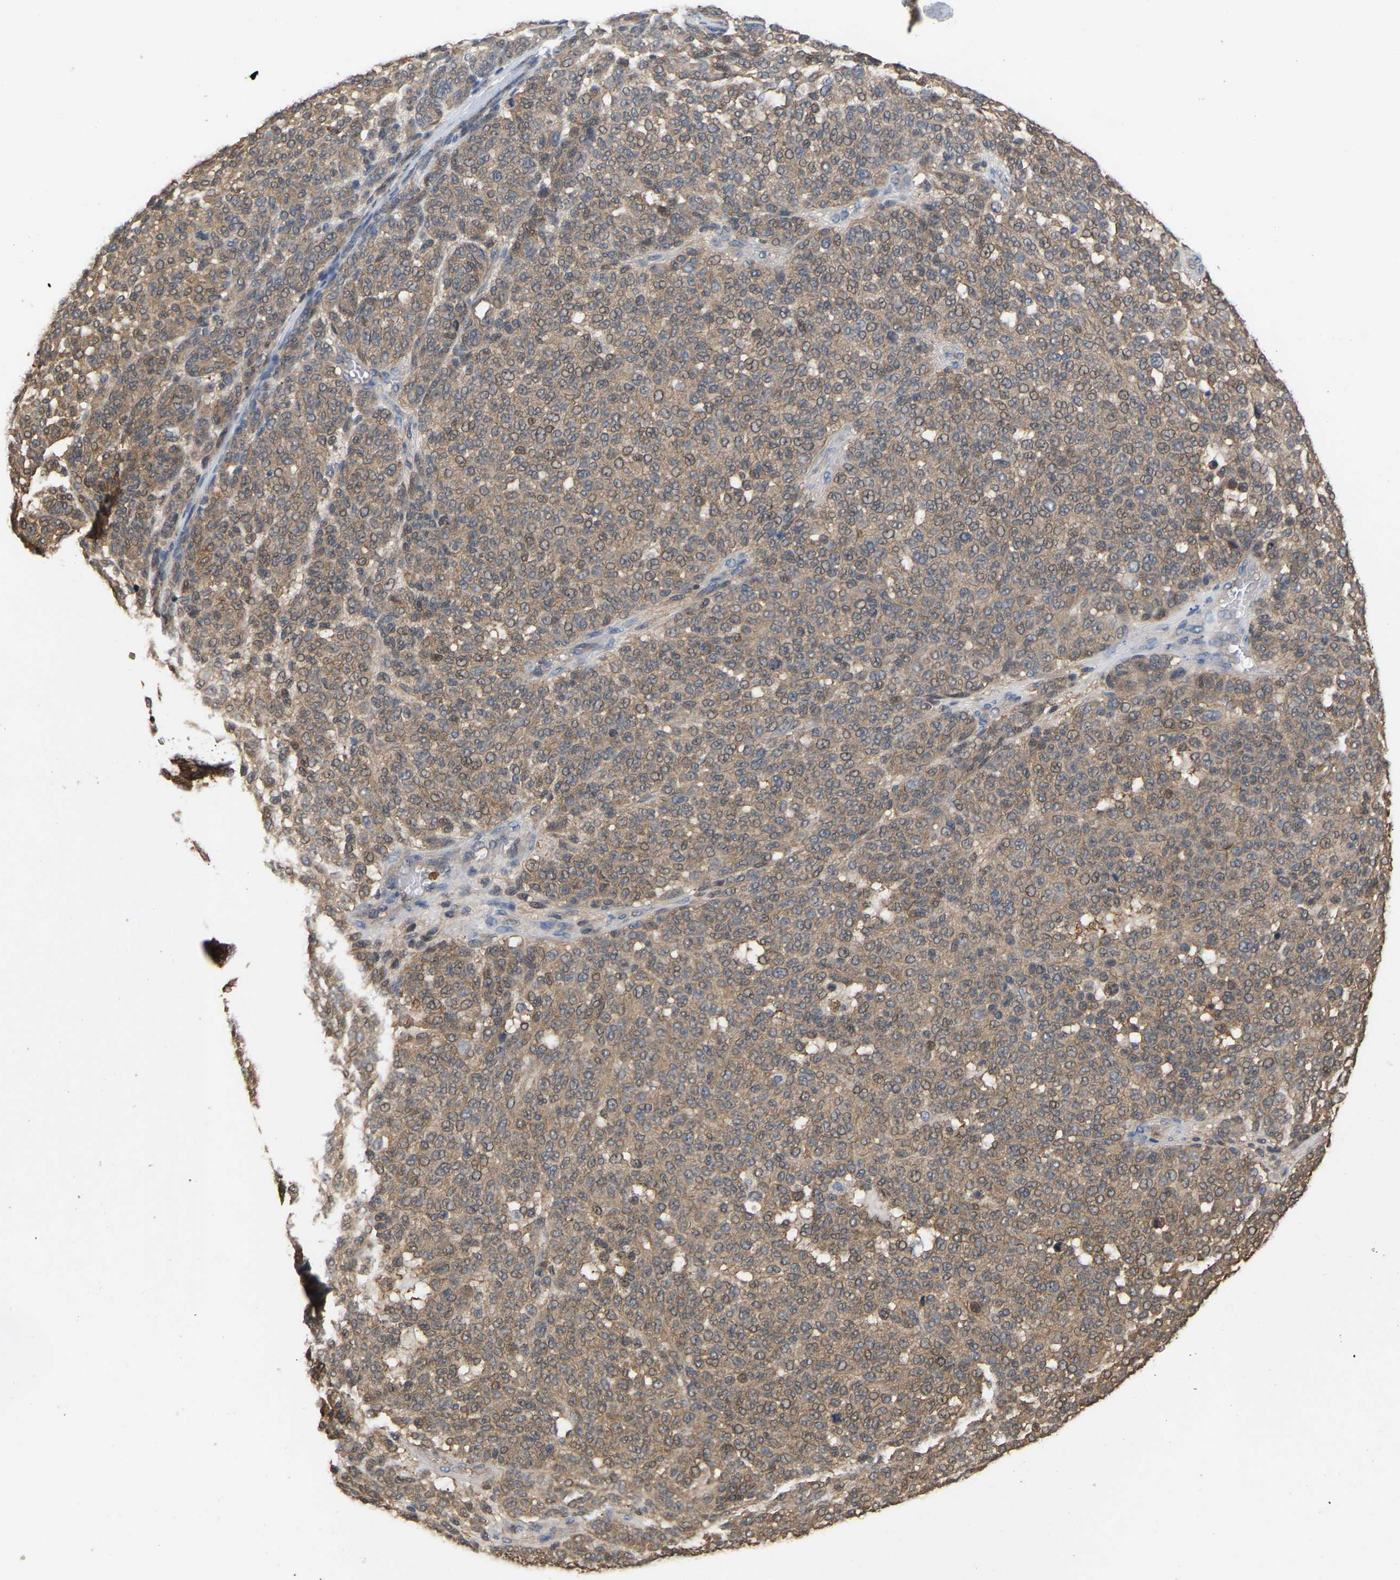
{"staining": {"intensity": "moderate", "quantity": ">75%", "location": "cytoplasmic/membranous"}, "tissue": "melanoma", "cell_type": "Tumor cells", "image_type": "cancer", "snomed": [{"axis": "morphology", "description": "Malignant melanoma, NOS"}, {"axis": "topography", "description": "Skin"}], "caption": "Melanoma stained with a protein marker displays moderate staining in tumor cells.", "gene": "MTPN", "patient": {"sex": "male", "age": 59}}